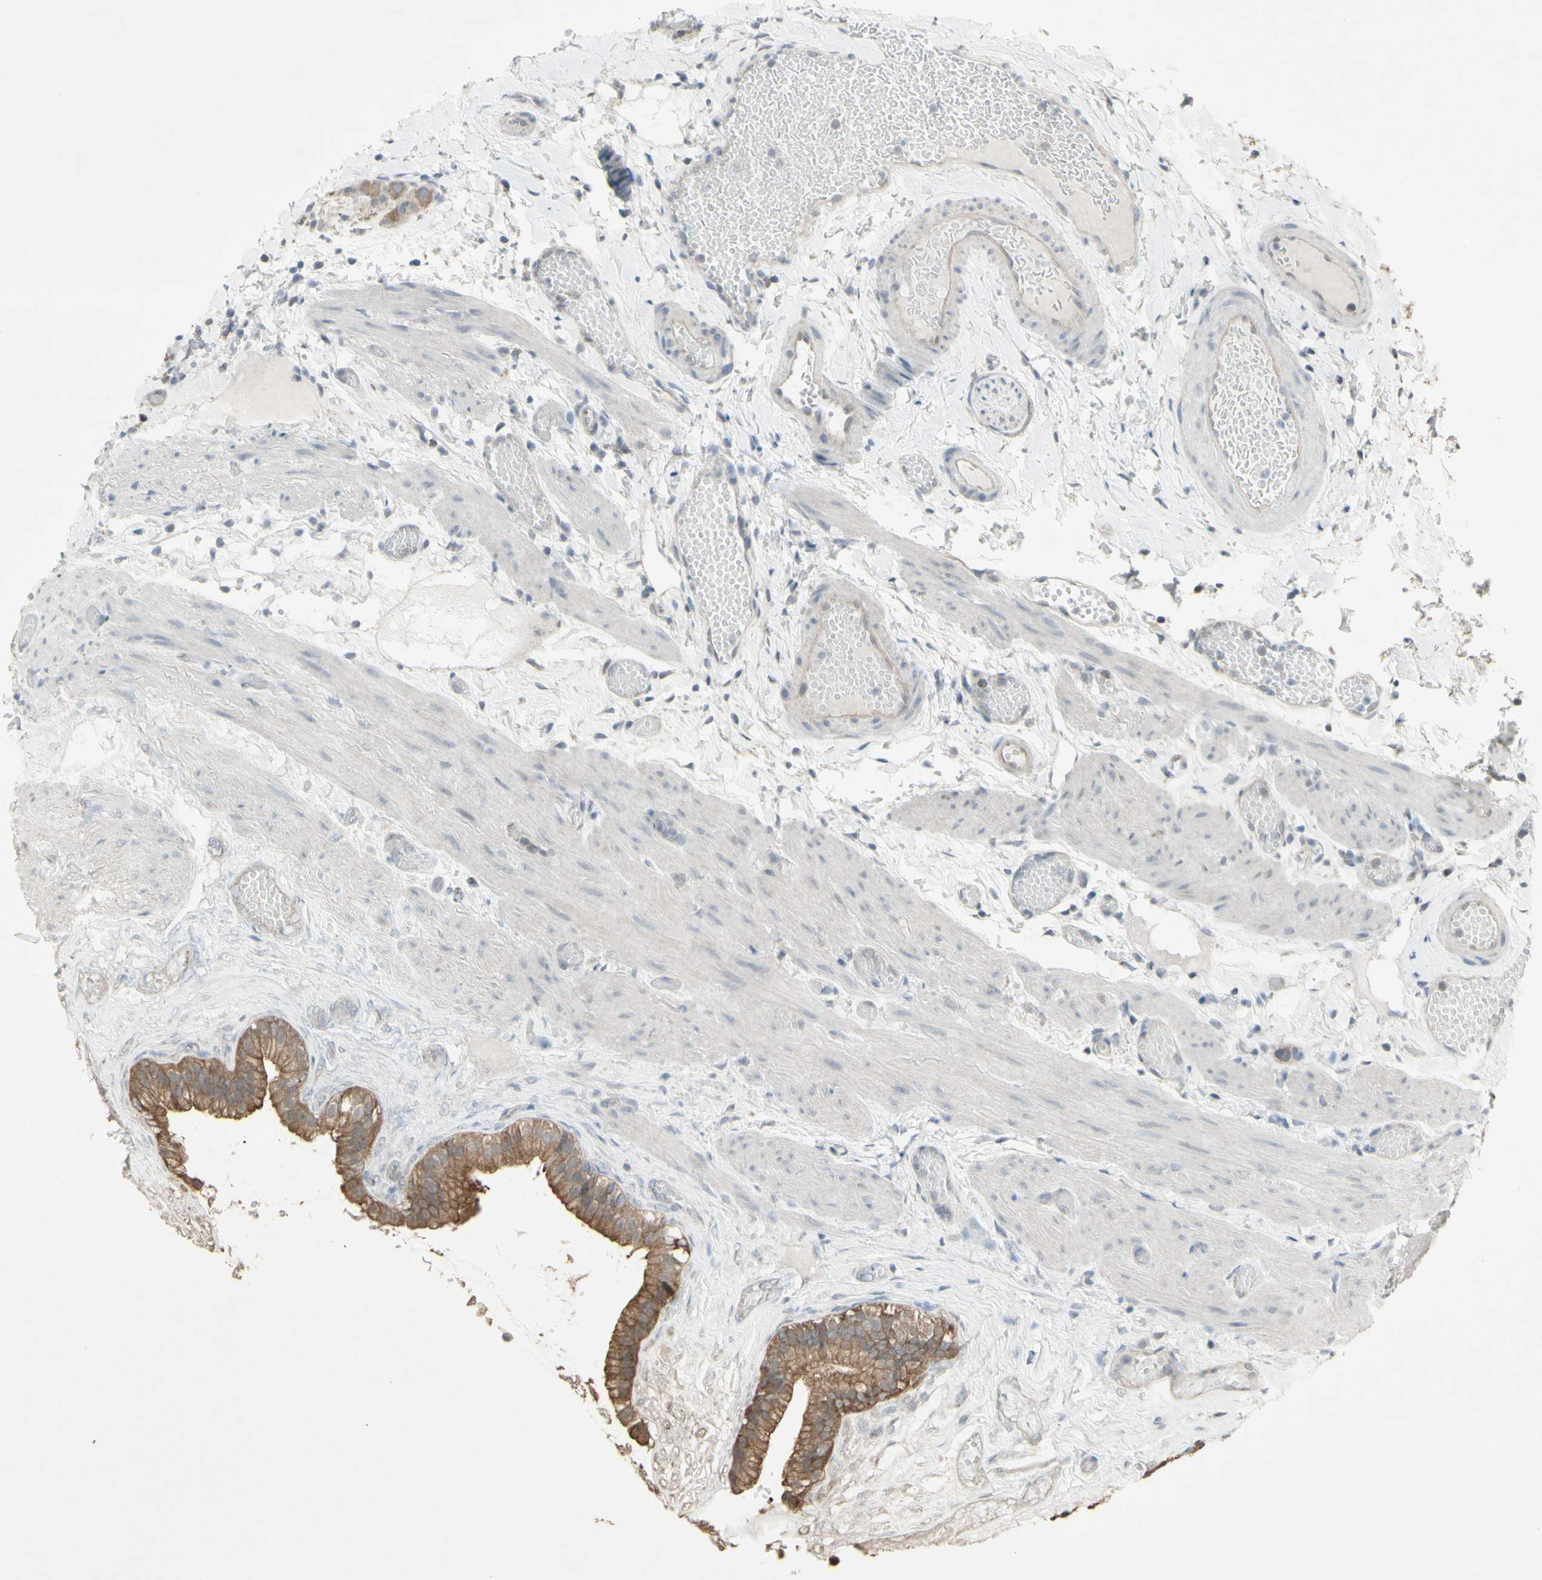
{"staining": {"intensity": "moderate", "quantity": ">75%", "location": "cytoplasmic/membranous"}, "tissue": "gallbladder", "cell_type": "Glandular cells", "image_type": "normal", "snomed": [{"axis": "morphology", "description": "Normal tissue, NOS"}, {"axis": "topography", "description": "Gallbladder"}], "caption": "Immunohistochemical staining of benign gallbladder displays moderate cytoplasmic/membranous protein staining in approximately >75% of glandular cells. (Stains: DAB (3,3'-diaminobenzidine) in brown, nuclei in blue, Microscopy: brightfield microscopy at high magnification).", "gene": "ENSG00000285526", "patient": {"sex": "female", "age": 26}}